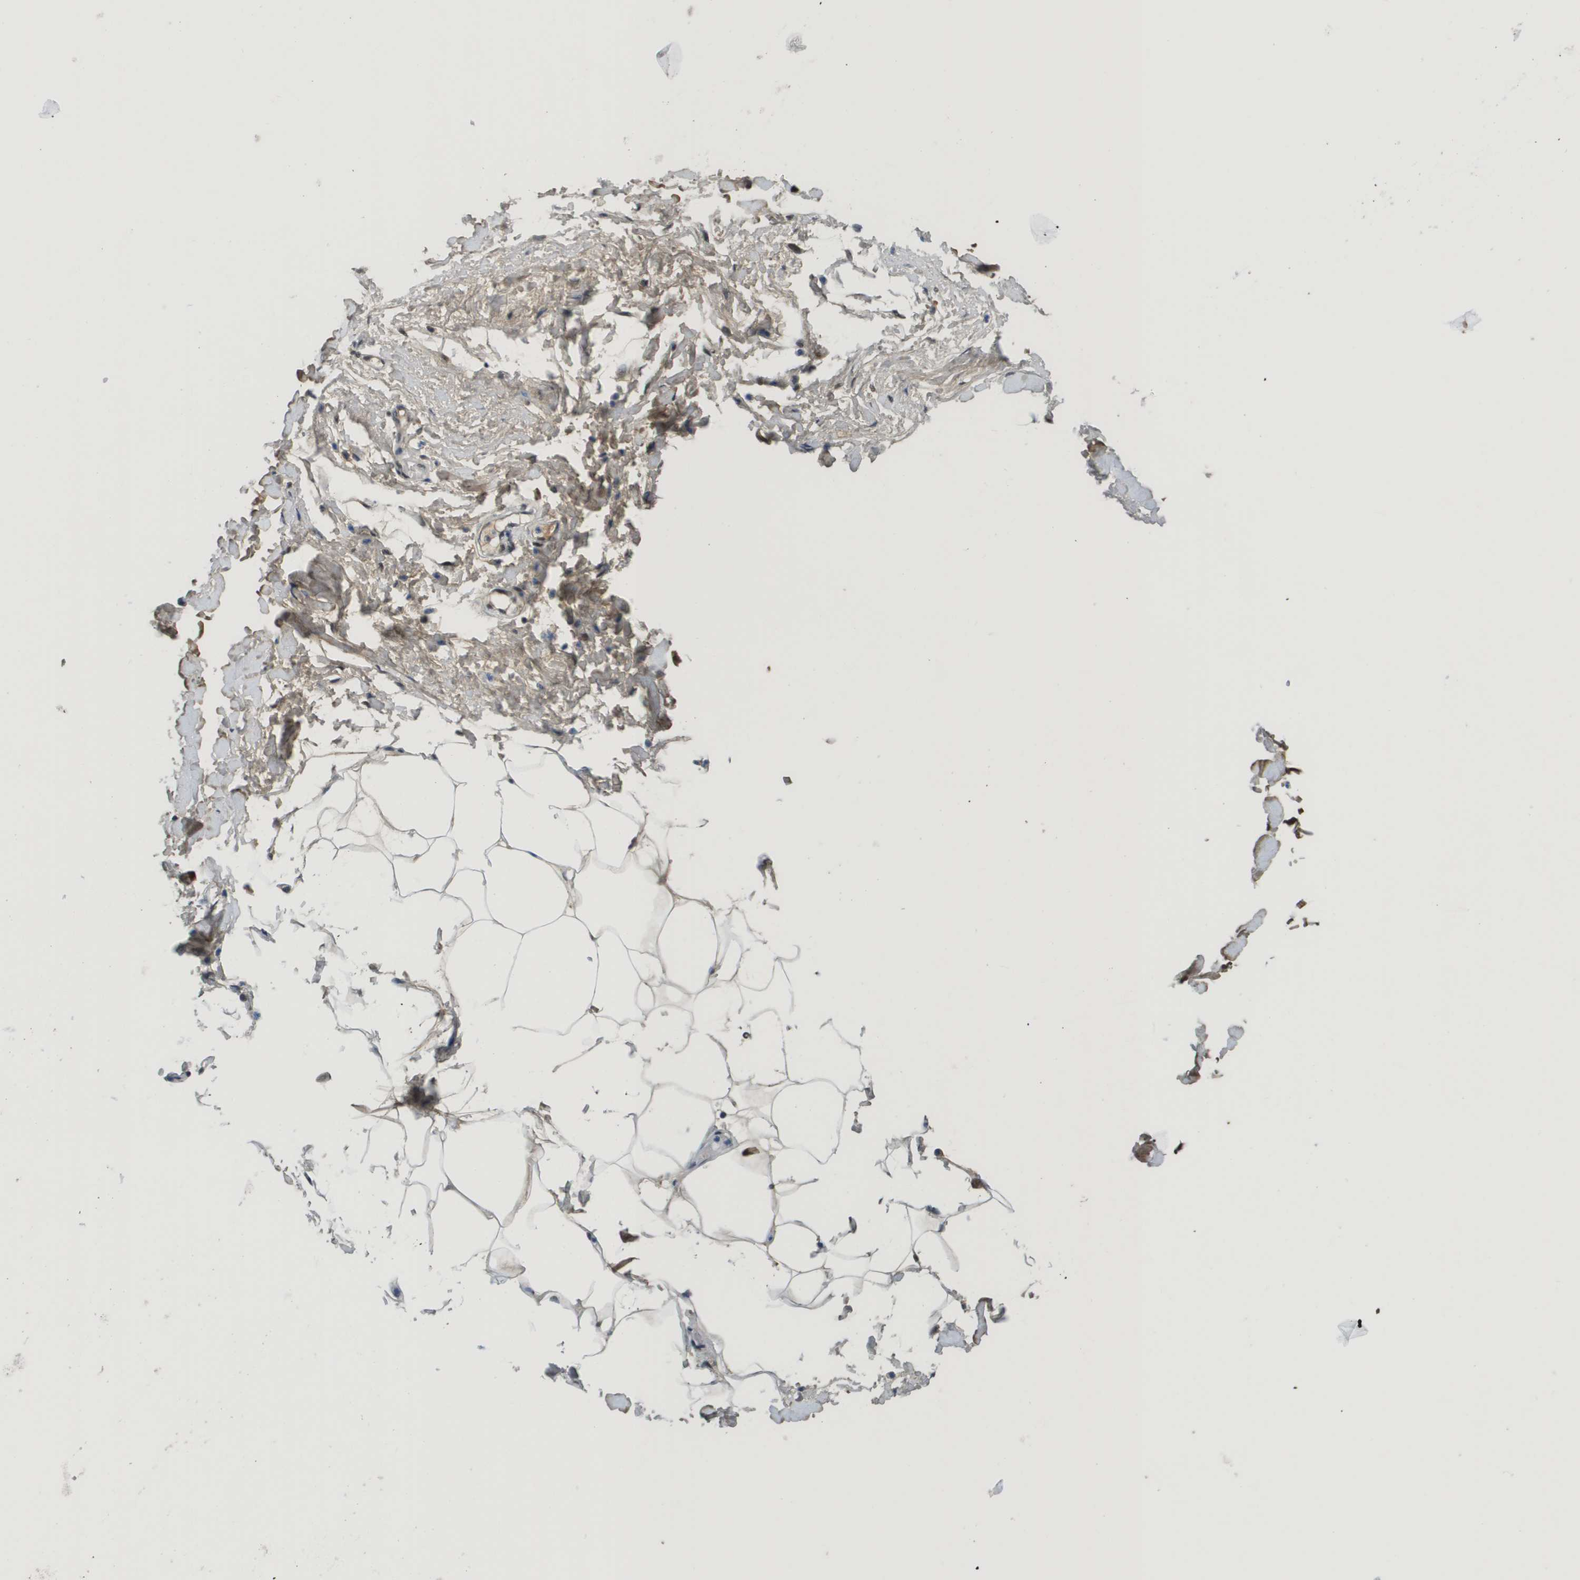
{"staining": {"intensity": "moderate", "quantity": ">75%", "location": "cytoplasmic/membranous,nuclear"}, "tissue": "adipose tissue", "cell_type": "Adipocytes", "image_type": "normal", "snomed": [{"axis": "morphology", "description": "Normal tissue, NOS"}, {"axis": "topography", "description": "Soft tissue"}, {"axis": "topography", "description": "Vascular tissue"}], "caption": "Adipocytes demonstrate moderate cytoplasmic/membranous,nuclear expression in about >75% of cells in unremarkable adipose tissue.", "gene": "SMARCAD1", "patient": {"sex": "female", "age": 35}}